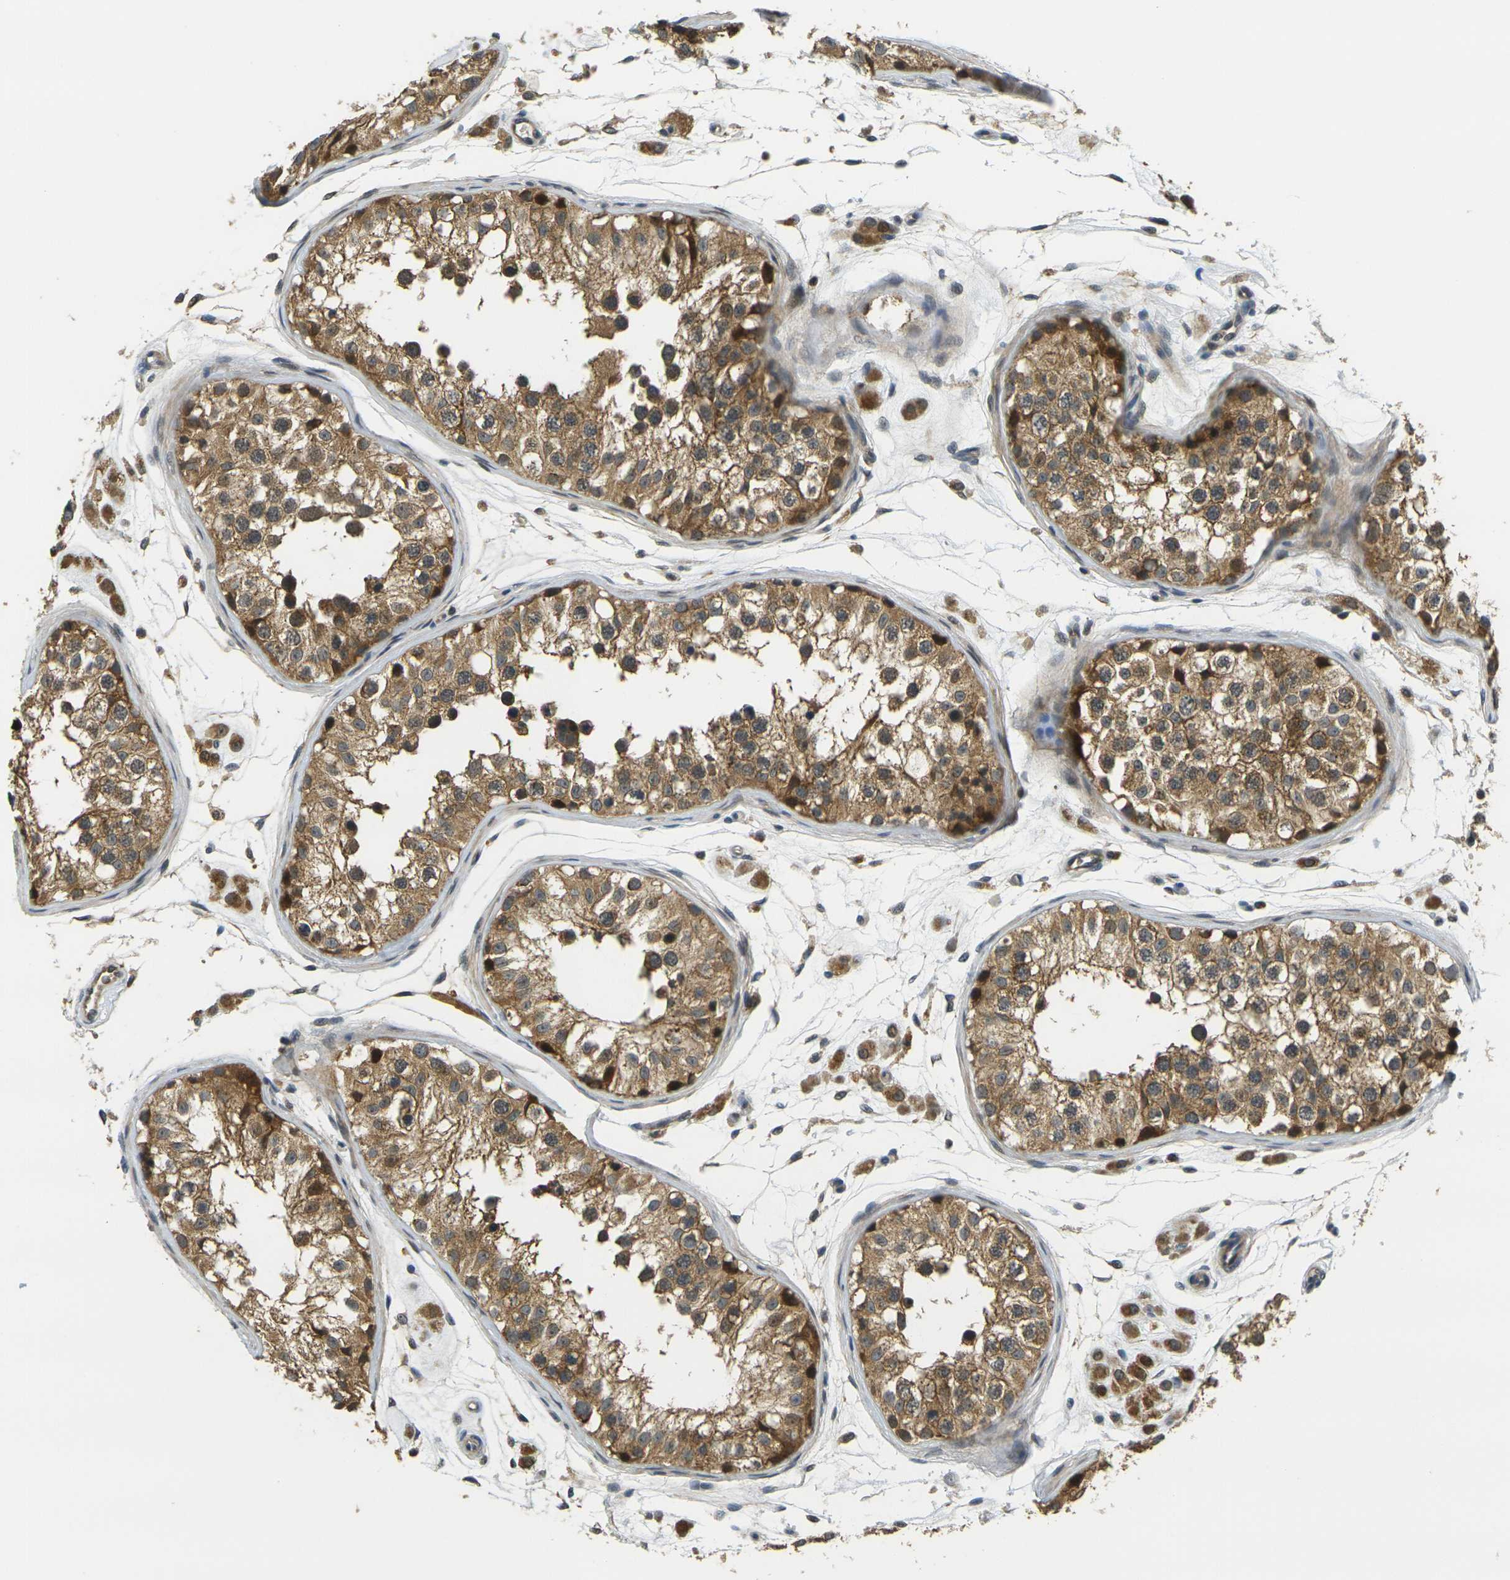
{"staining": {"intensity": "moderate", "quantity": ">75%", "location": "cytoplasmic/membranous"}, "tissue": "testis", "cell_type": "Cells in seminiferous ducts", "image_type": "normal", "snomed": [{"axis": "morphology", "description": "Normal tissue, NOS"}, {"axis": "morphology", "description": "Adenocarcinoma, metastatic, NOS"}, {"axis": "topography", "description": "Testis"}], "caption": "The micrograph demonstrates staining of unremarkable testis, revealing moderate cytoplasmic/membranous protein expression (brown color) within cells in seminiferous ducts.", "gene": "KLHL8", "patient": {"sex": "male", "age": 26}}